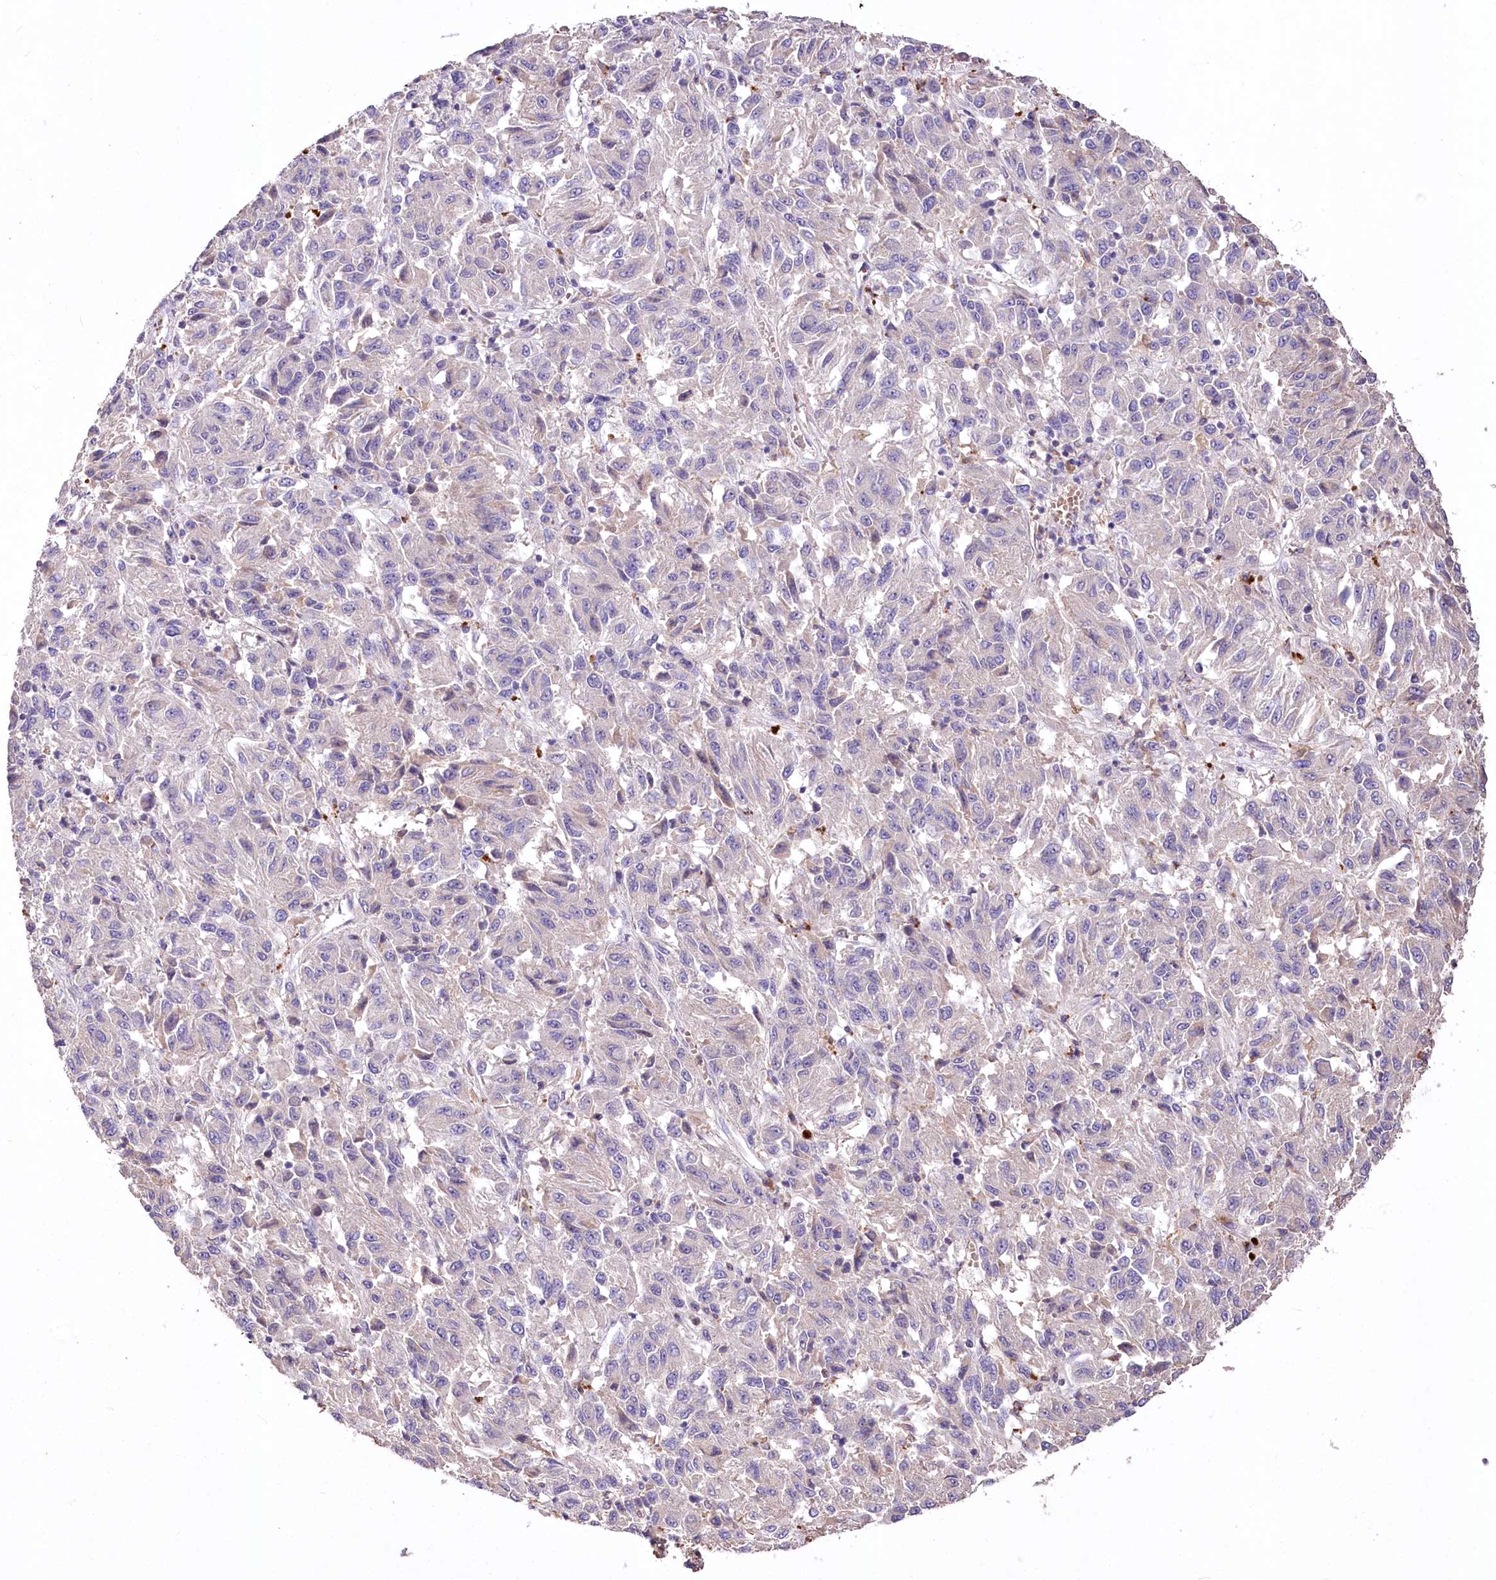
{"staining": {"intensity": "negative", "quantity": "none", "location": "none"}, "tissue": "melanoma", "cell_type": "Tumor cells", "image_type": "cancer", "snomed": [{"axis": "morphology", "description": "Malignant melanoma, Metastatic site"}, {"axis": "topography", "description": "Lung"}], "caption": "Human melanoma stained for a protein using immunohistochemistry displays no expression in tumor cells.", "gene": "PCYOX1L", "patient": {"sex": "male", "age": 64}}